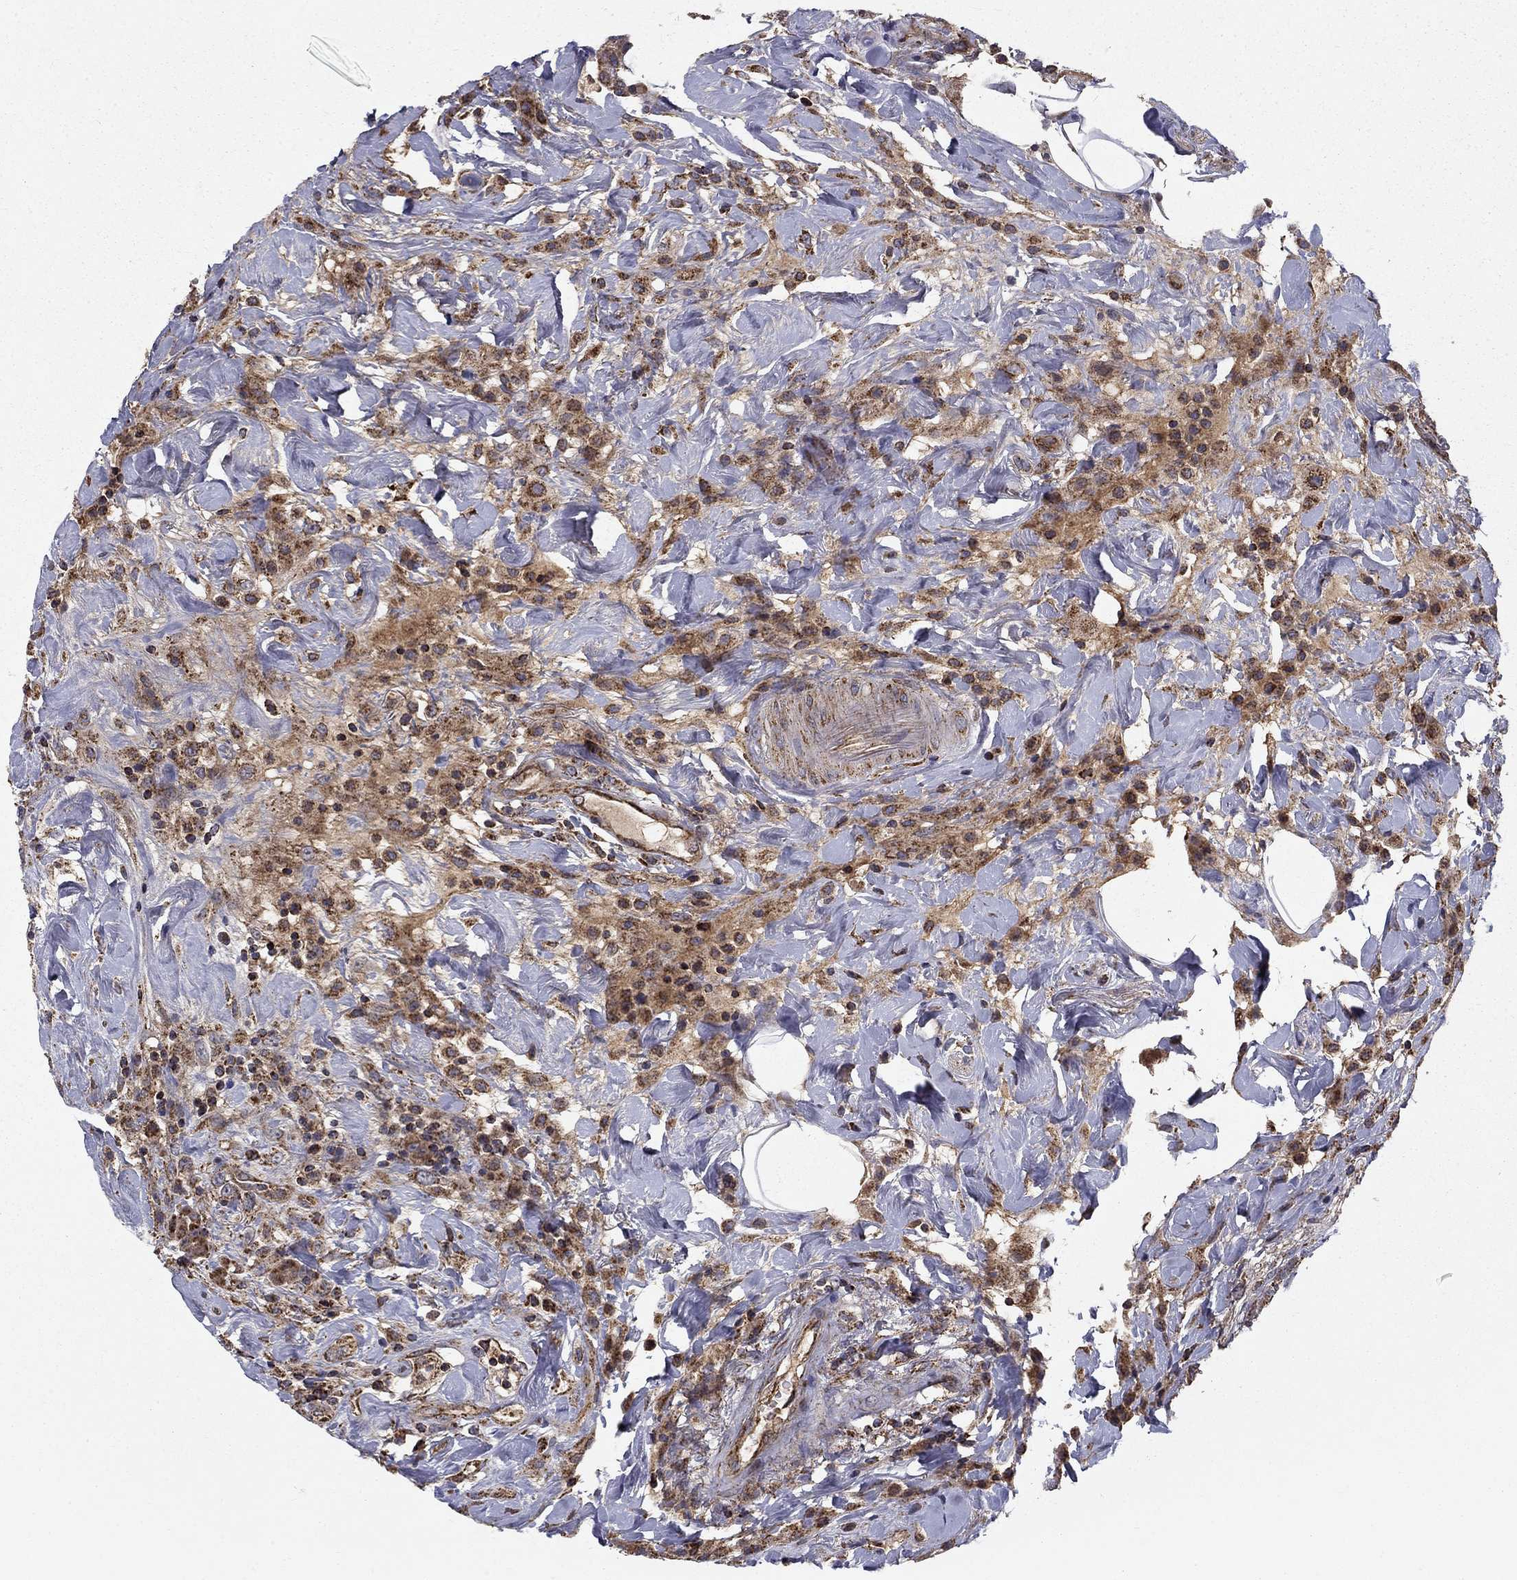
{"staining": {"intensity": "moderate", "quantity": ">75%", "location": "cytoplasmic/membranous"}, "tissue": "colorectal cancer", "cell_type": "Tumor cells", "image_type": "cancer", "snomed": [{"axis": "morphology", "description": "Adenocarcinoma, NOS"}, {"axis": "topography", "description": "Colon"}], "caption": "Immunohistochemistry (DAB) staining of human colorectal cancer (adenocarcinoma) shows moderate cytoplasmic/membranous protein staining in about >75% of tumor cells. The staining was performed using DAB (3,3'-diaminobenzidine), with brown indicating positive protein expression. Nuclei are stained blue with hematoxylin.", "gene": "NDUFS8", "patient": {"sex": "female", "age": 69}}